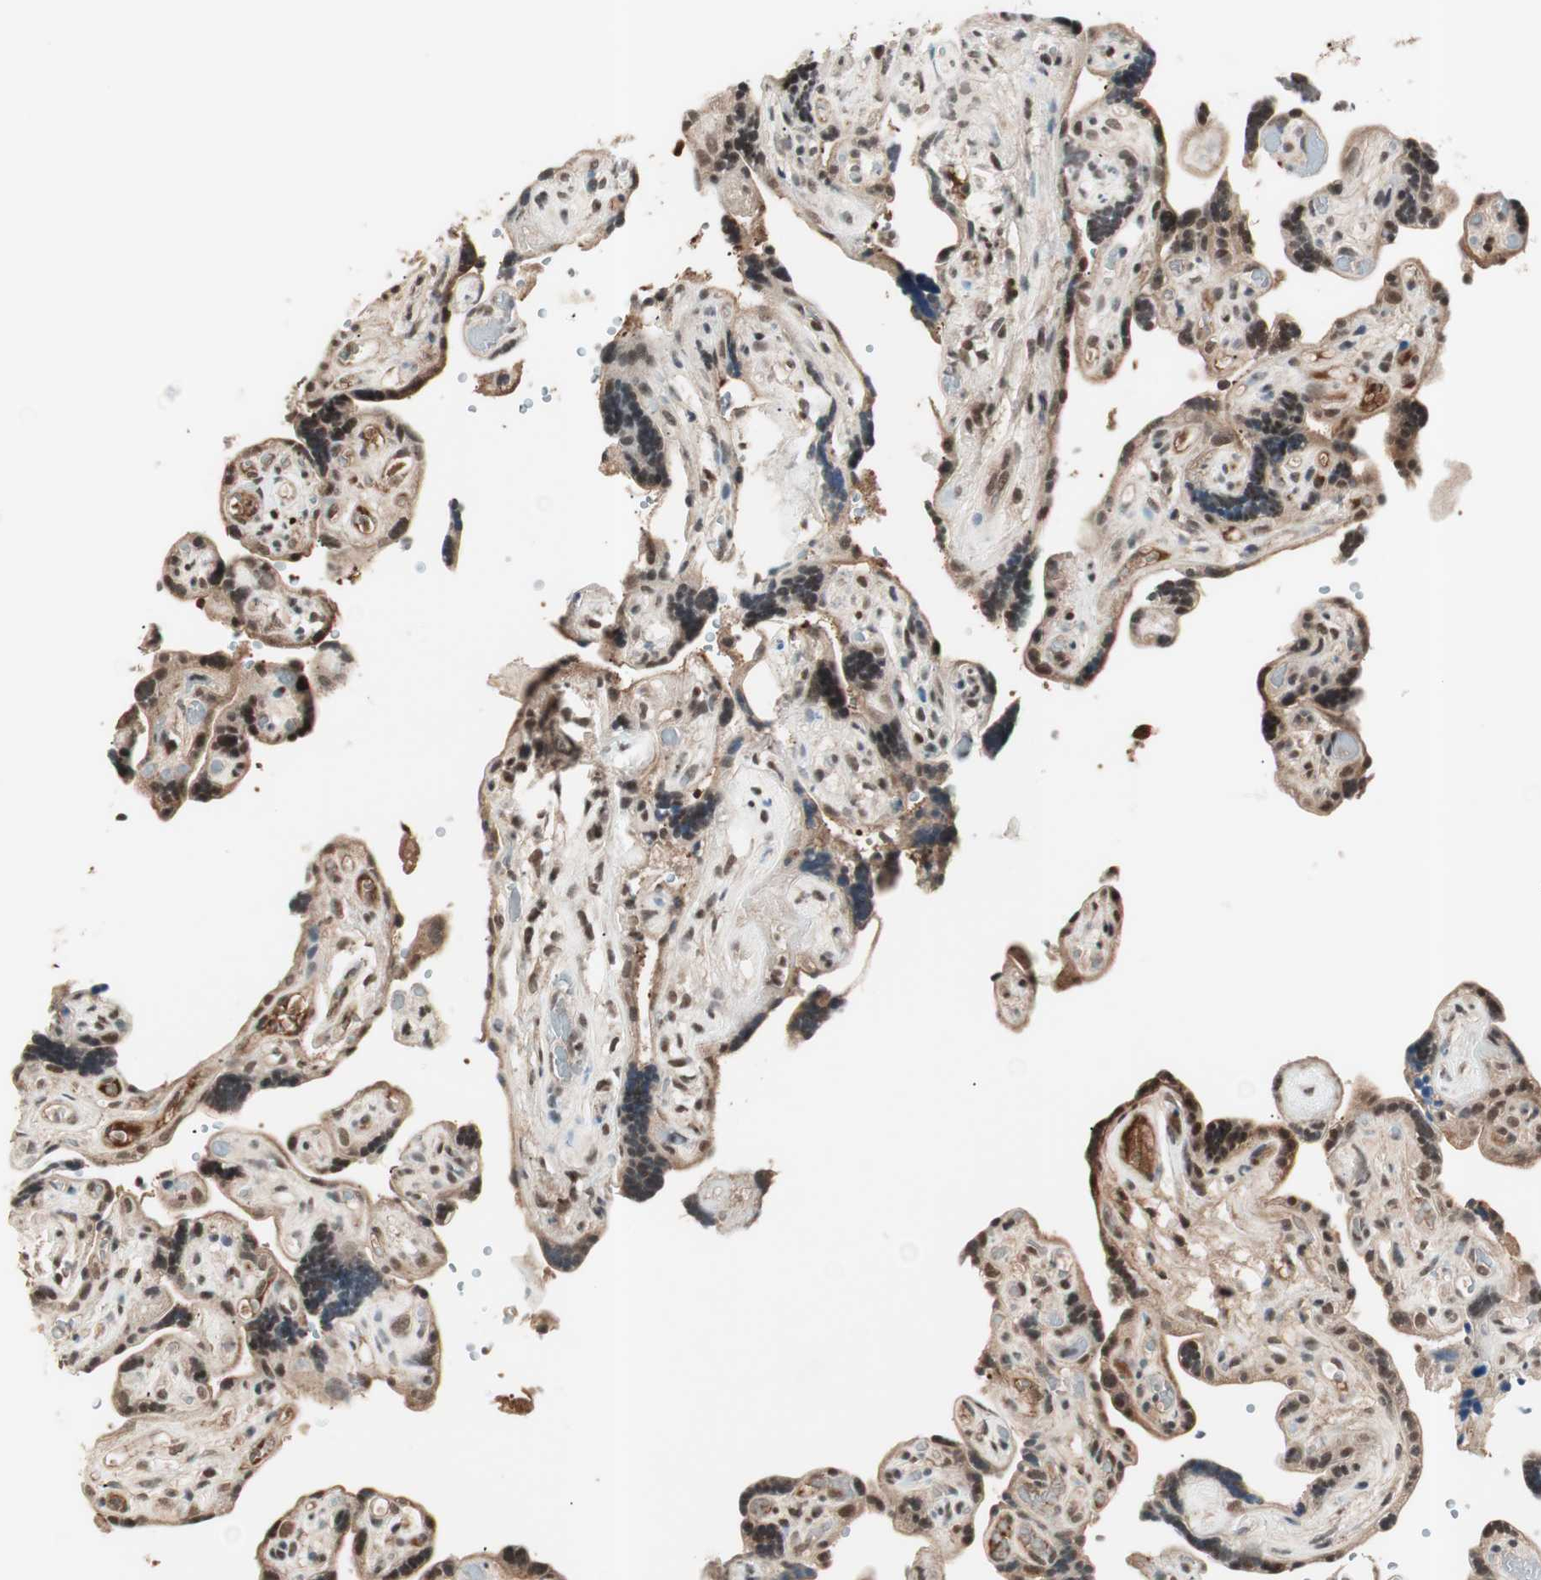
{"staining": {"intensity": "moderate", "quantity": ">75%", "location": "nuclear"}, "tissue": "placenta", "cell_type": "Trophoblastic cells", "image_type": "normal", "snomed": [{"axis": "morphology", "description": "Normal tissue, NOS"}, {"axis": "topography", "description": "Placenta"}], "caption": "DAB (3,3'-diaminobenzidine) immunohistochemical staining of unremarkable human placenta exhibits moderate nuclear protein expression in about >75% of trophoblastic cells. The staining is performed using DAB brown chromogen to label protein expression. The nuclei are counter-stained blue using hematoxylin.", "gene": "NFRKB", "patient": {"sex": "female", "age": 30}}